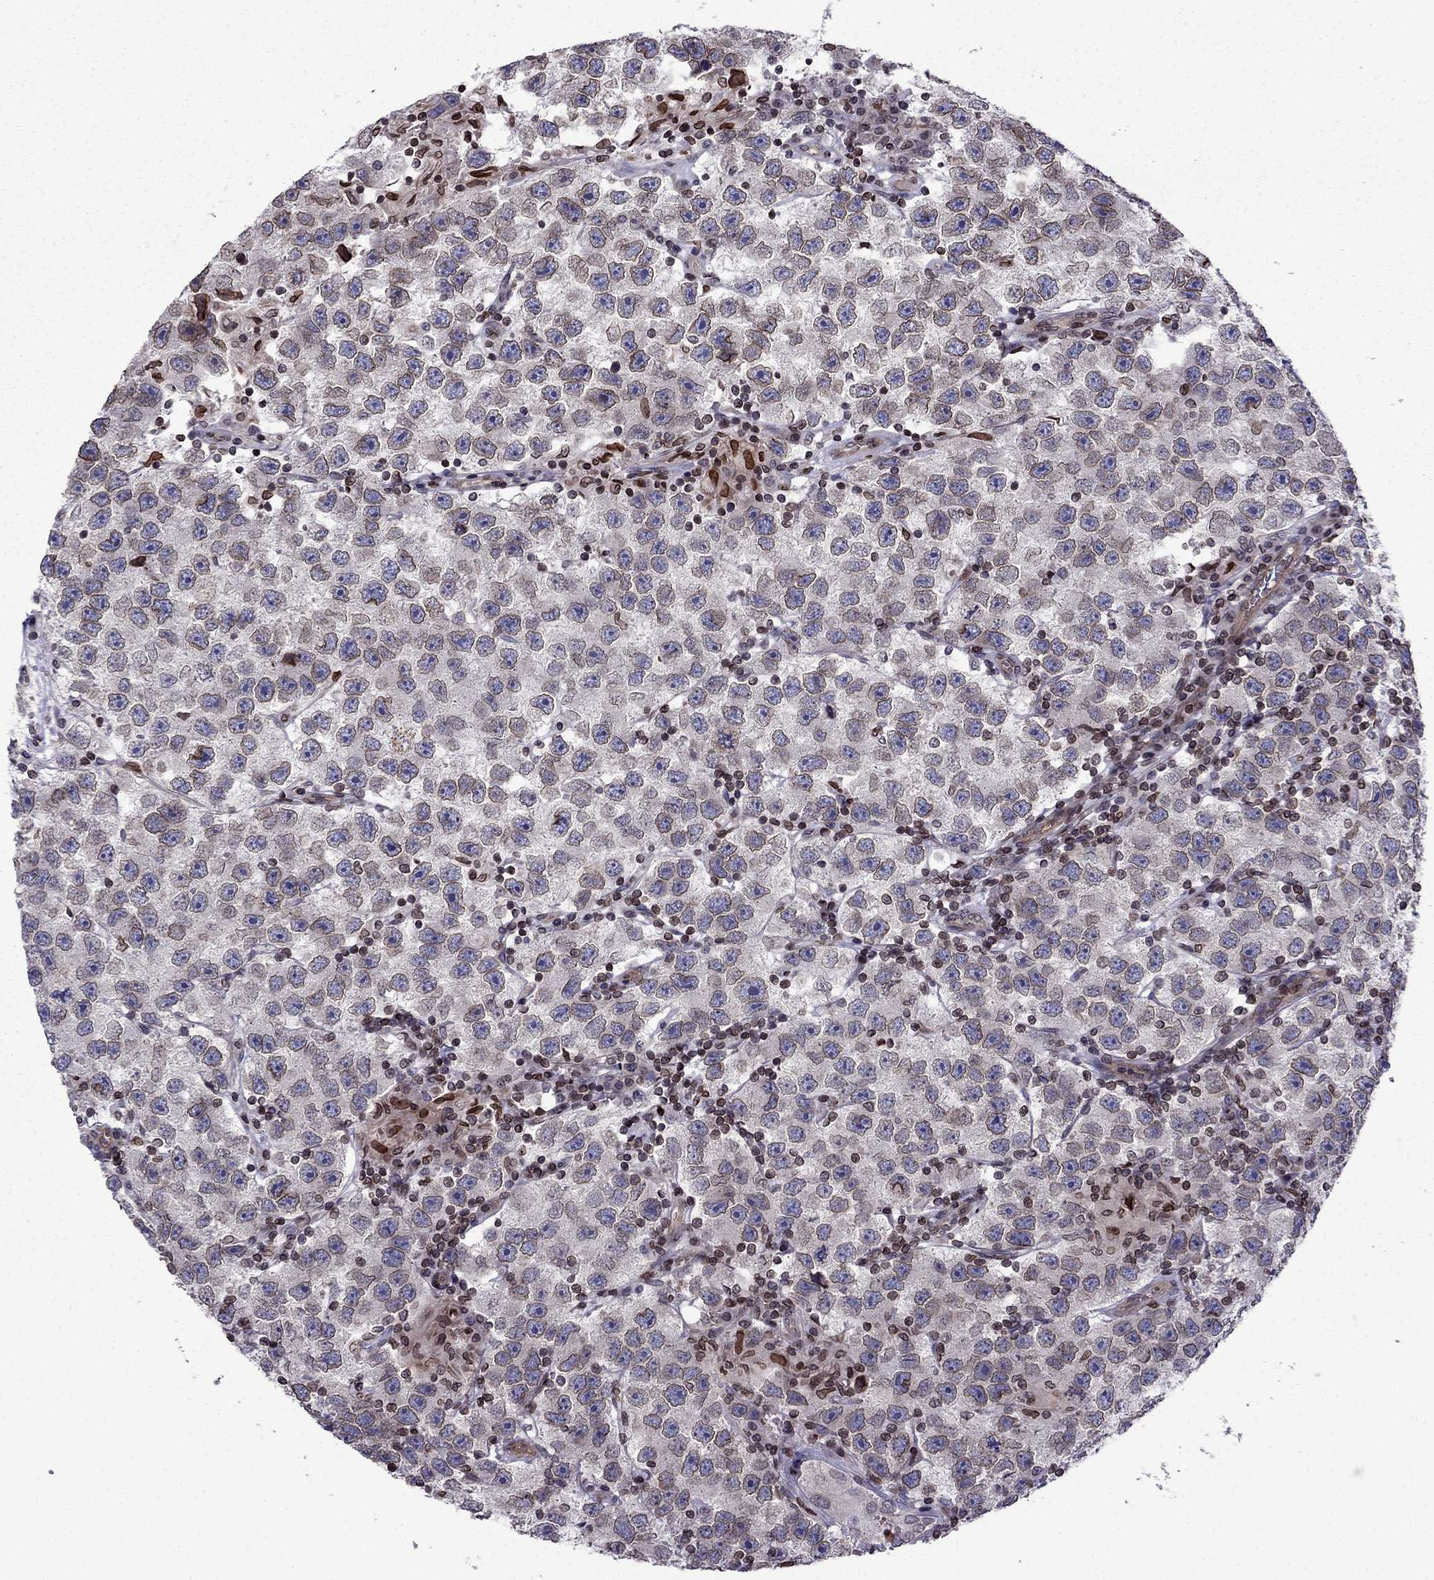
{"staining": {"intensity": "negative", "quantity": "none", "location": "none"}, "tissue": "testis cancer", "cell_type": "Tumor cells", "image_type": "cancer", "snomed": [{"axis": "morphology", "description": "Seminoma, NOS"}, {"axis": "topography", "description": "Testis"}], "caption": "The photomicrograph displays no staining of tumor cells in seminoma (testis). (DAB immunohistochemistry (IHC), high magnification).", "gene": "CDC42BPA", "patient": {"sex": "male", "age": 26}}